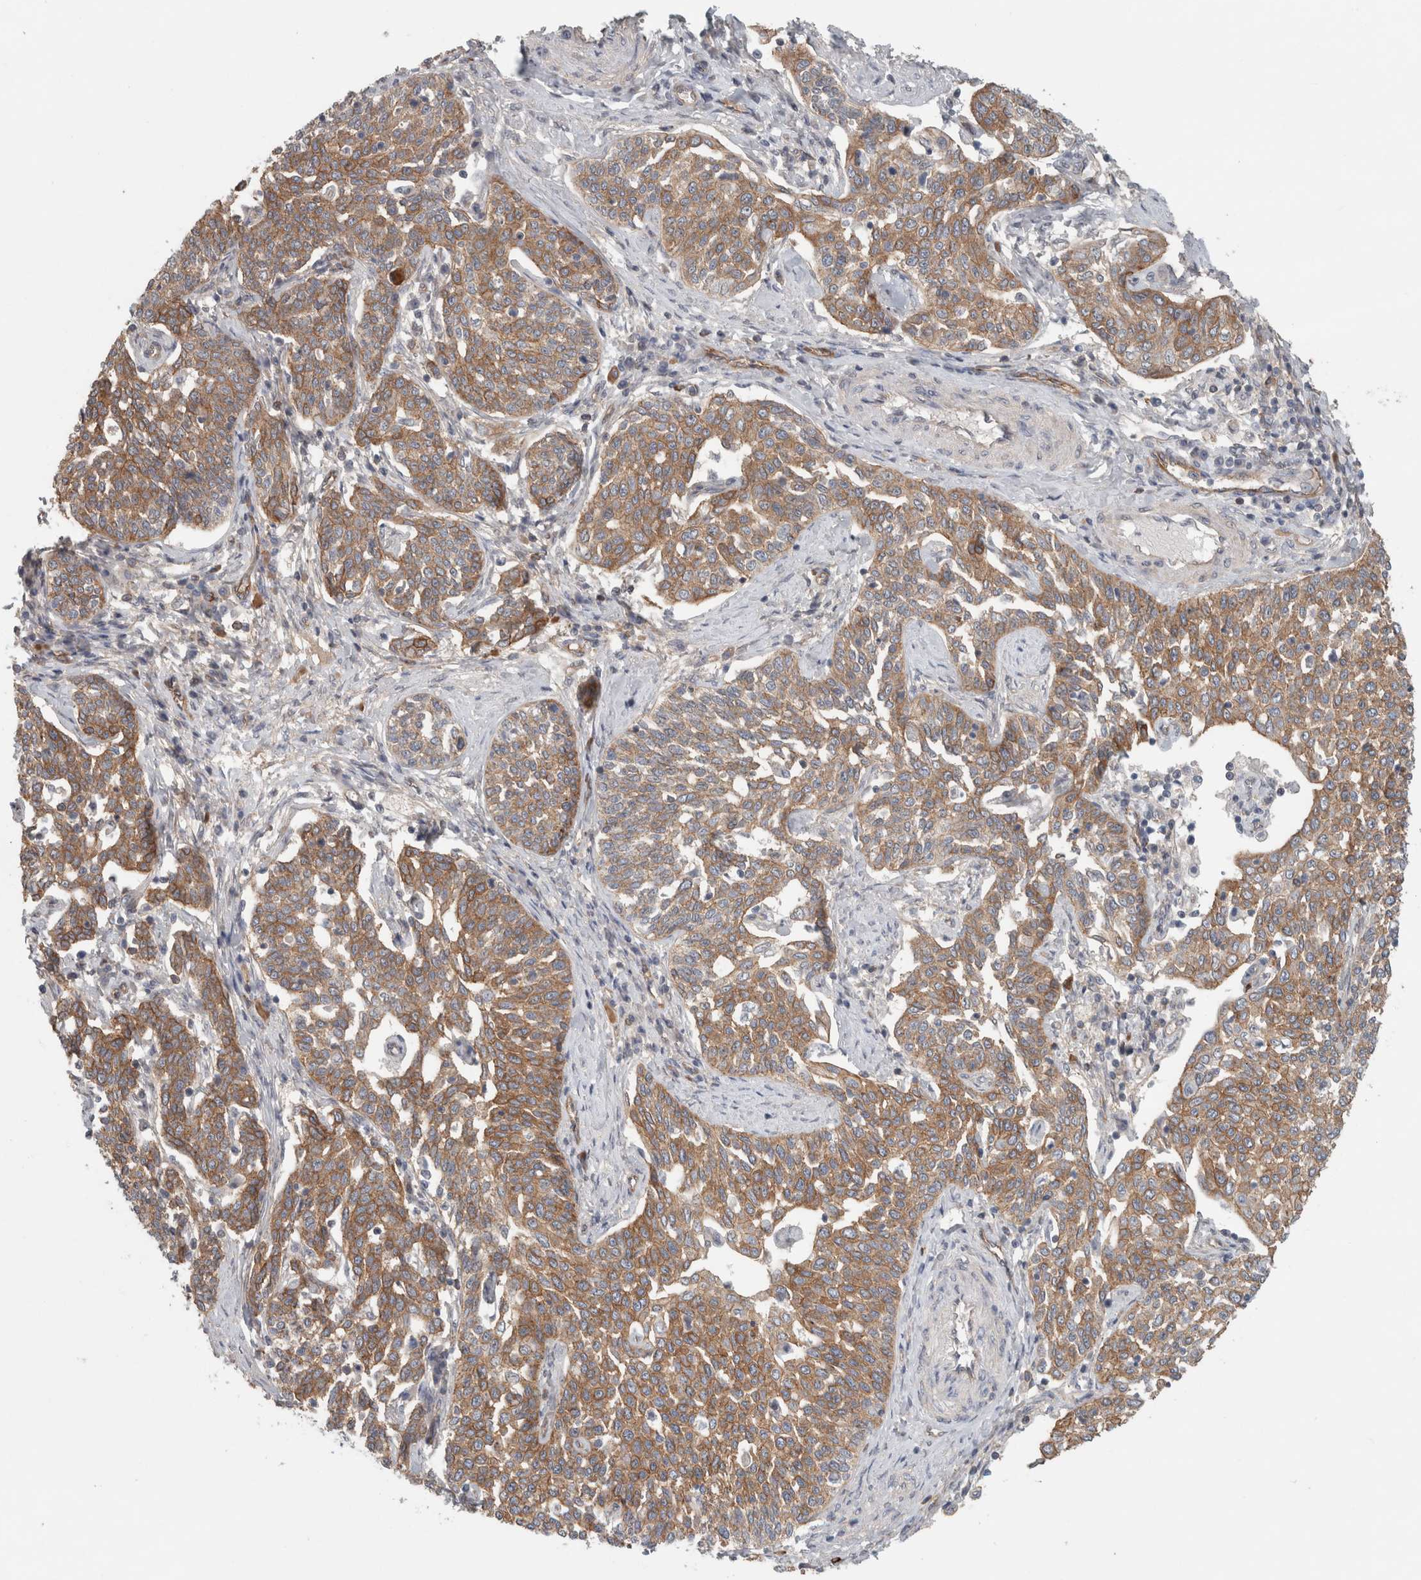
{"staining": {"intensity": "moderate", "quantity": ">75%", "location": "cytoplasmic/membranous"}, "tissue": "cervical cancer", "cell_type": "Tumor cells", "image_type": "cancer", "snomed": [{"axis": "morphology", "description": "Squamous cell carcinoma, NOS"}, {"axis": "topography", "description": "Cervix"}], "caption": "IHC image of human cervical cancer stained for a protein (brown), which exhibits medium levels of moderate cytoplasmic/membranous positivity in approximately >75% of tumor cells.", "gene": "RASAL2", "patient": {"sex": "female", "age": 34}}